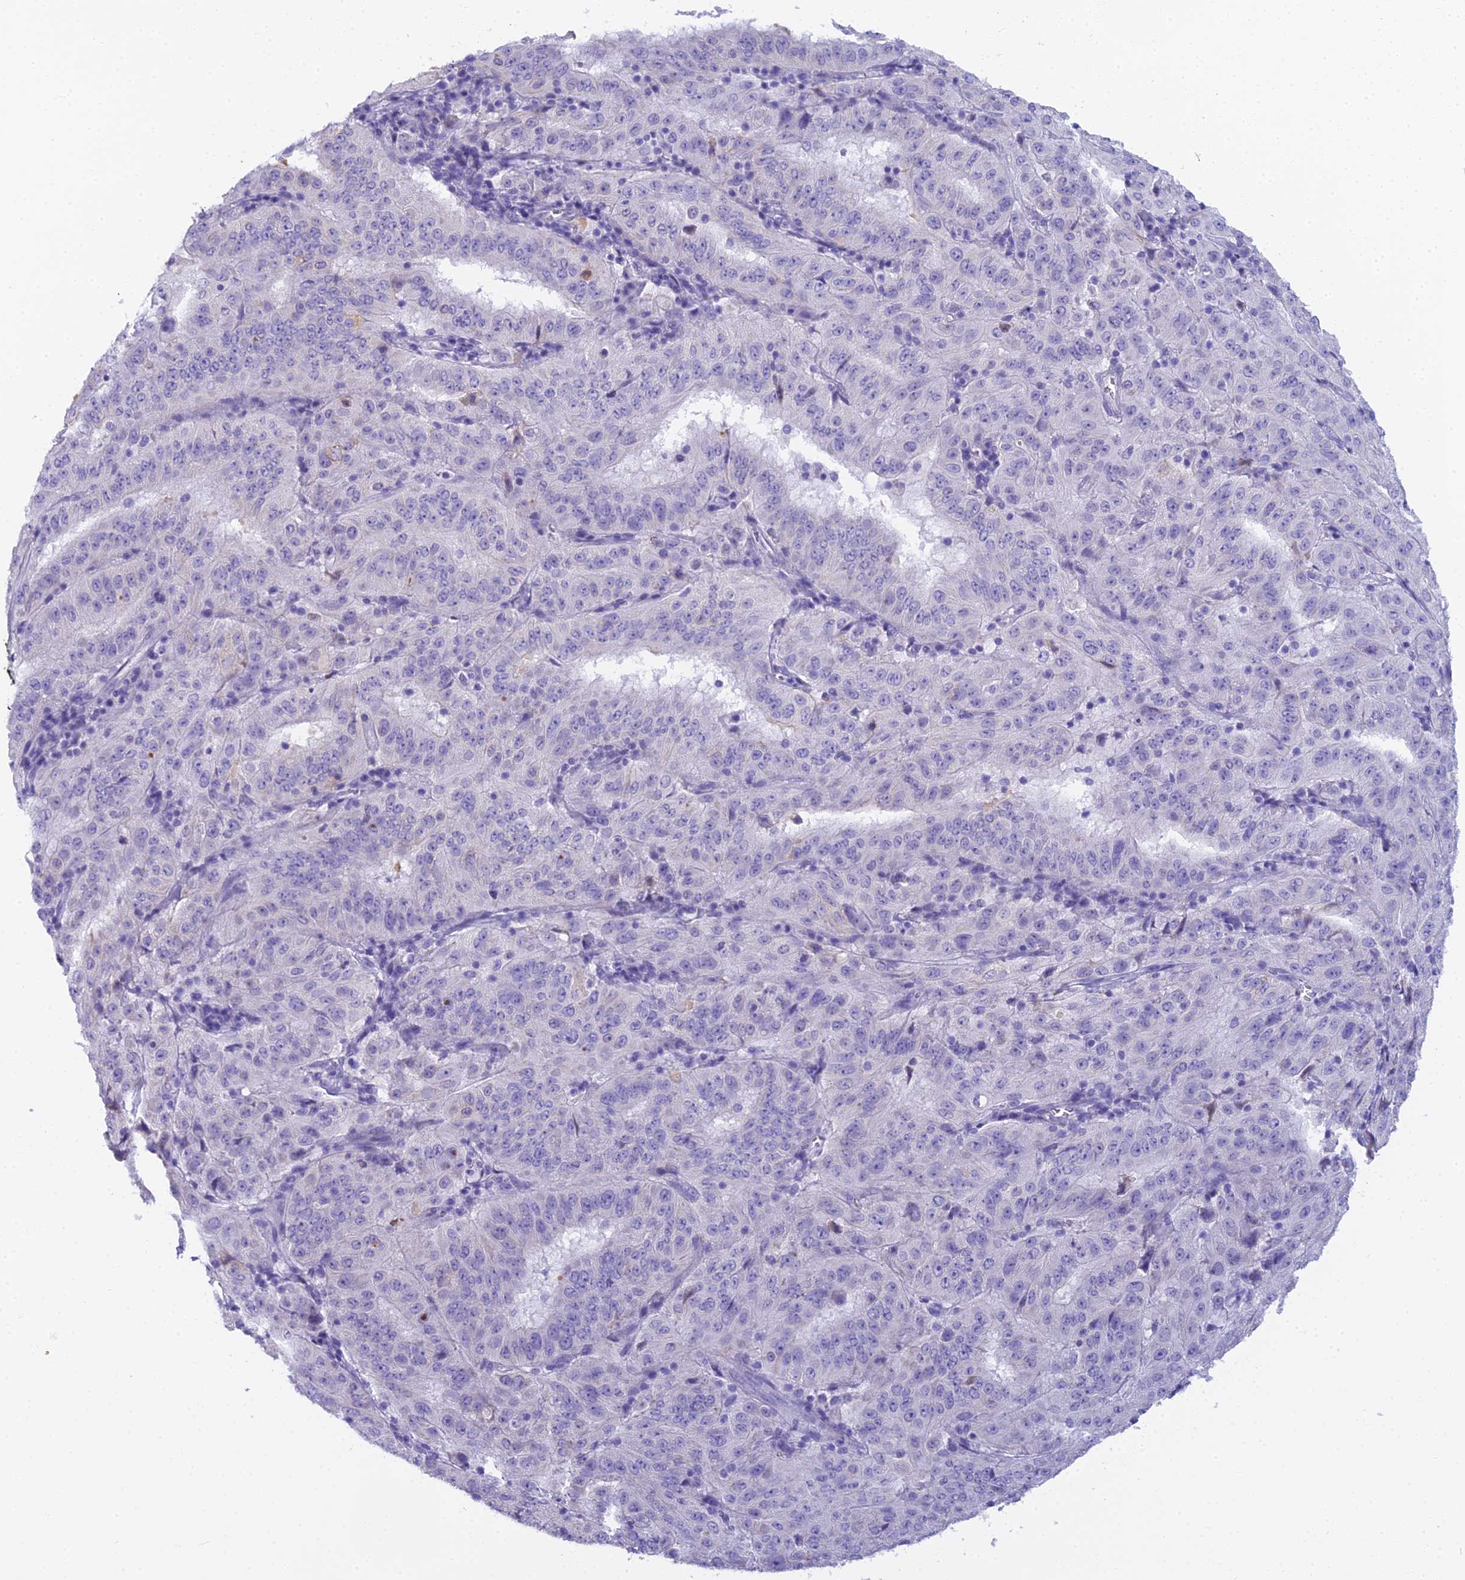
{"staining": {"intensity": "negative", "quantity": "none", "location": "none"}, "tissue": "pancreatic cancer", "cell_type": "Tumor cells", "image_type": "cancer", "snomed": [{"axis": "morphology", "description": "Adenocarcinoma, NOS"}, {"axis": "topography", "description": "Pancreas"}], "caption": "Human pancreatic cancer (adenocarcinoma) stained for a protein using immunohistochemistry (IHC) demonstrates no positivity in tumor cells.", "gene": "UNC80", "patient": {"sex": "male", "age": 63}}